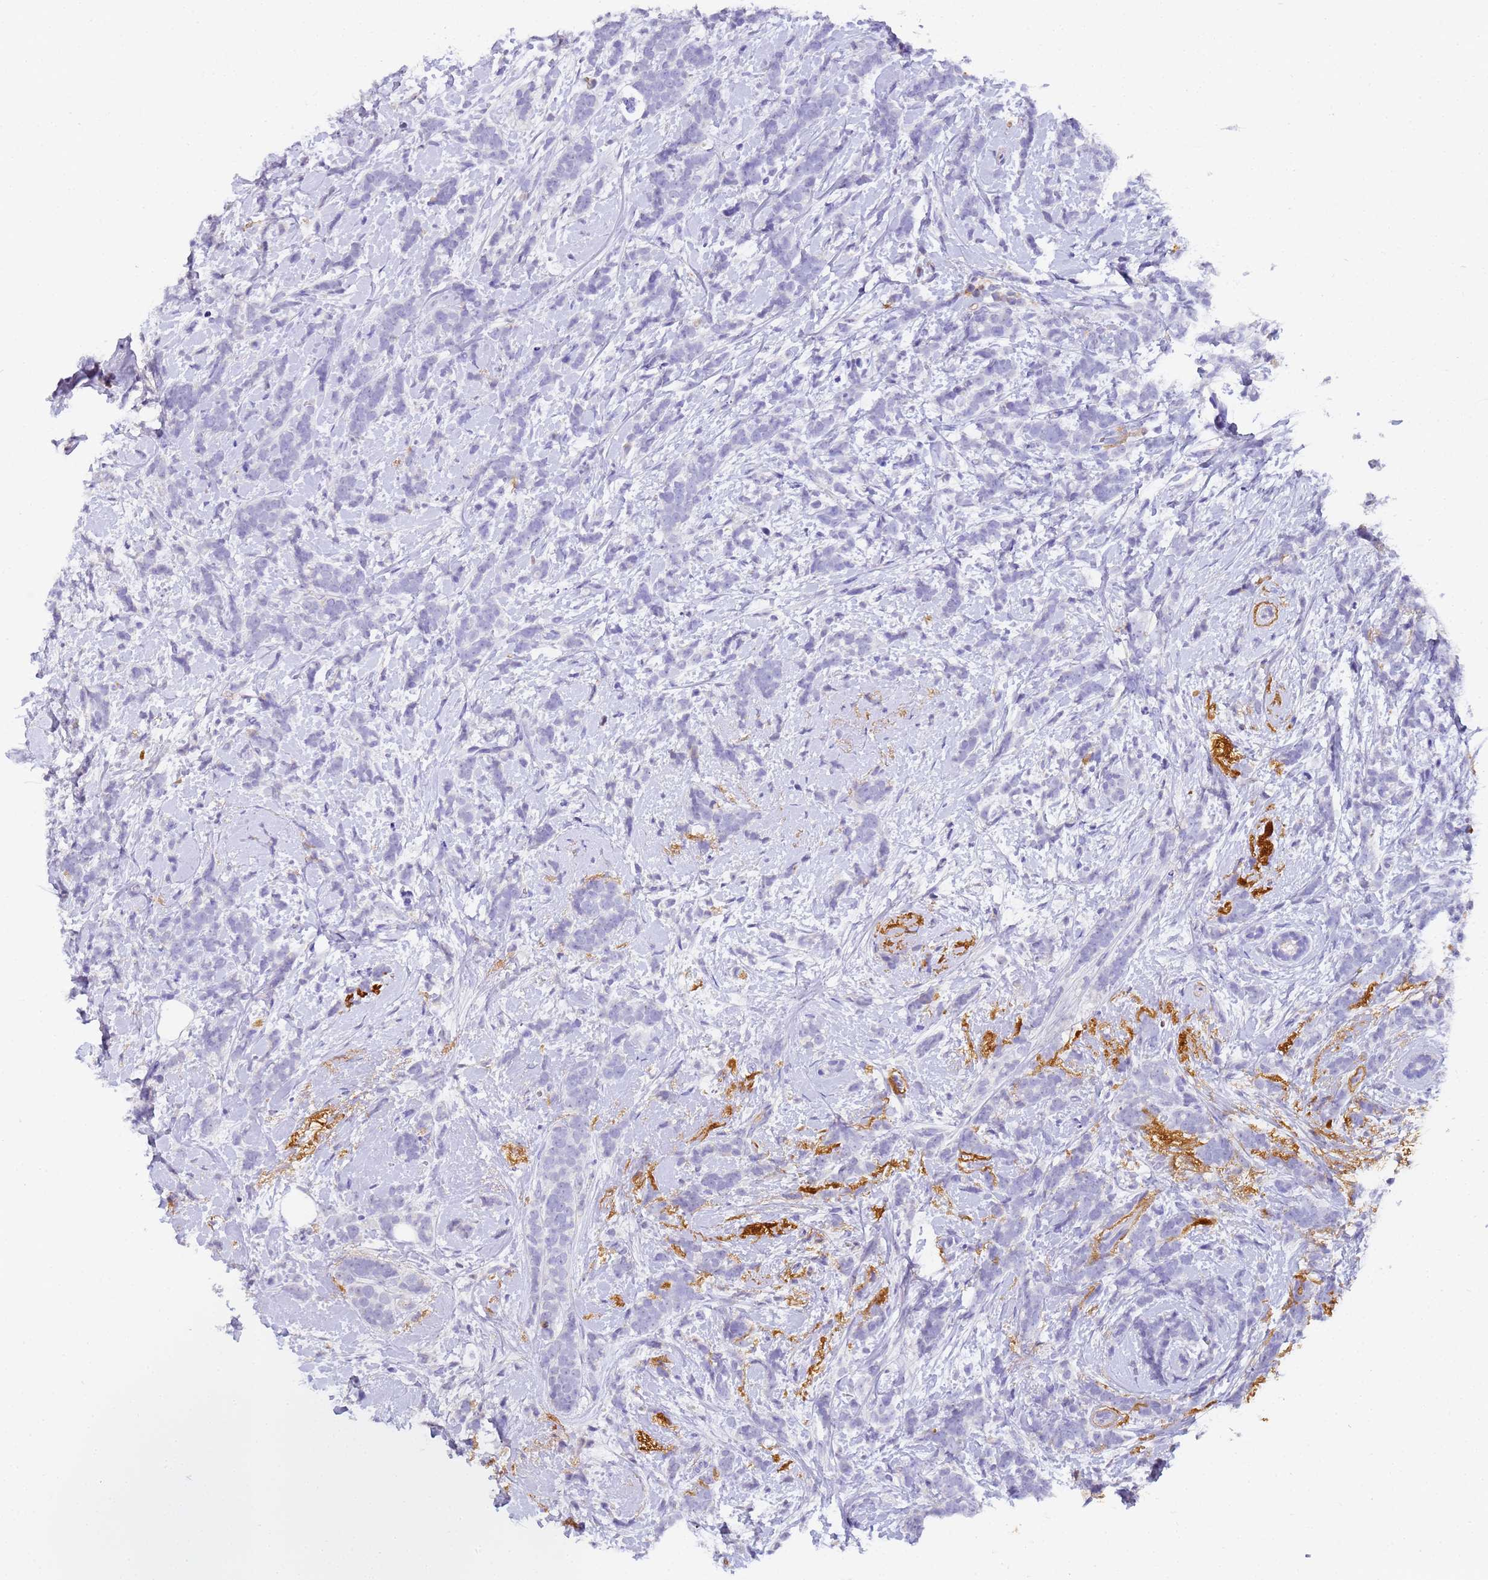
{"staining": {"intensity": "negative", "quantity": "none", "location": "none"}, "tissue": "breast cancer", "cell_type": "Tumor cells", "image_type": "cancer", "snomed": [{"axis": "morphology", "description": "Lobular carcinoma"}, {"axis": "topography", "description": "Breast"}], "caption": "High power microscopy image of an immunohistochemistry photomicrograph of breast lobular carcinoma, revealing no significant staining in tumor cells.", "gene": "CFHR2", "patient": {"sex": "female", "age": 58}}